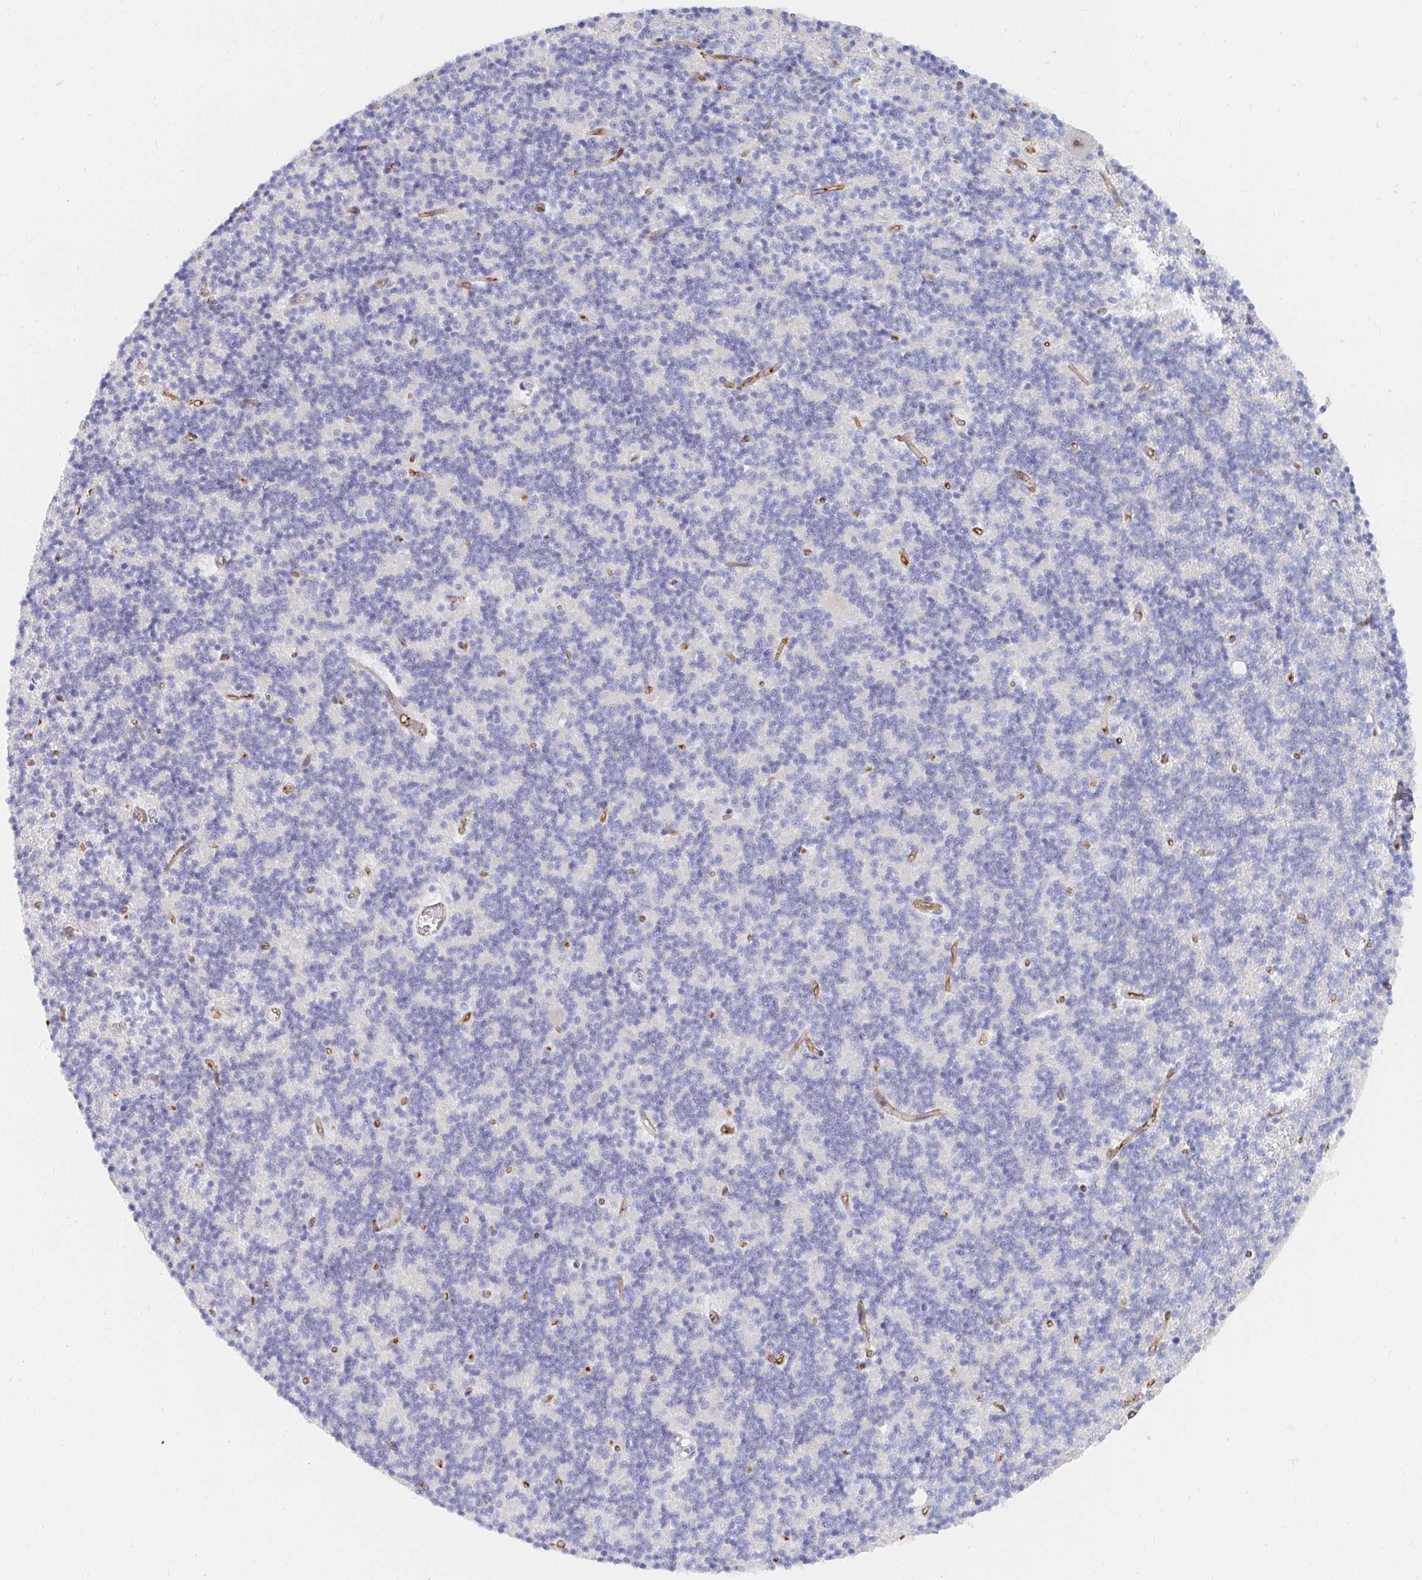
{"staining": {"intensity": "negative", "quantity": "none", "location": "none"}, "tissue": "cerebellum", "cell_type": "Cells in granular layer", "image_type": "normal", "snomed": [{"axis": "morphology", "description": "Normal tissue, NOS"}, {"axis": "topography", "description": "Cerebellum"}], "caption": "High magnification brightfield microscopy of unremarkable cerebellum stained with DAB (3,3'-diaminobenzidine) (brown) and counterstained with hematoxylin (blue): cells in granular layer show no significant expression.", "gene": "COL28A1", "patient": {"sex": "male", "age": 54}}